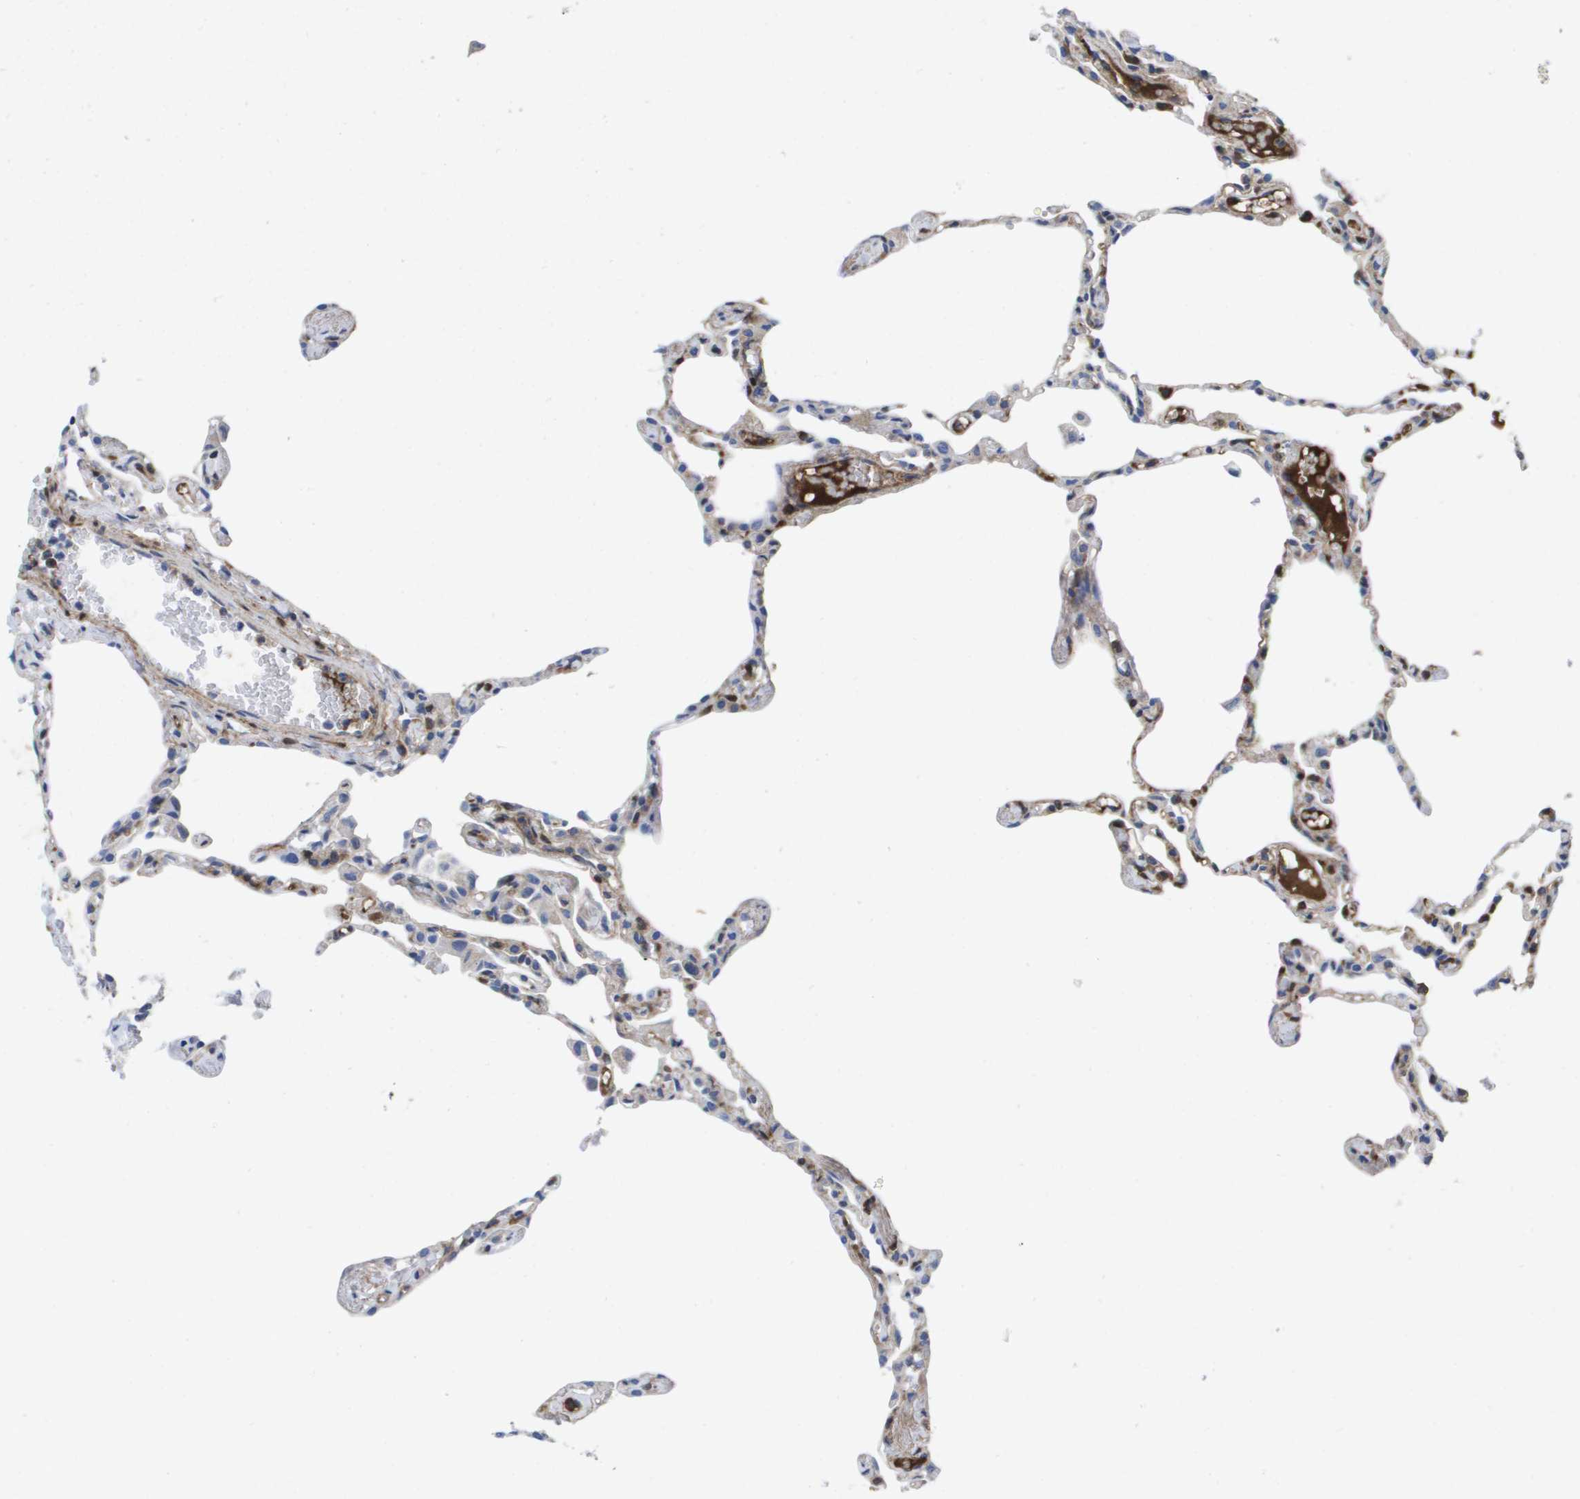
{"staining": {"intensity": "weak", "quantity": "25%-75%", "location": "cytoplasmic/membranous"}, "tissue": "lung", "cell_type": "Alveolar cells", "image_type": "normal", "snomed": [{"axis": "morphology", "description": "Normal tissue, NOS"}, {"axis": "topography", "description": "Lung"}], "caption": "Brown immunohistochemical staining in unremarkable lung displays weak cytoplasmic/membranous positivity in approximately 25%-75% of alveolar cells.", "gene": "SERPINC1", "patient": {"sex": "female", "age": 49}}